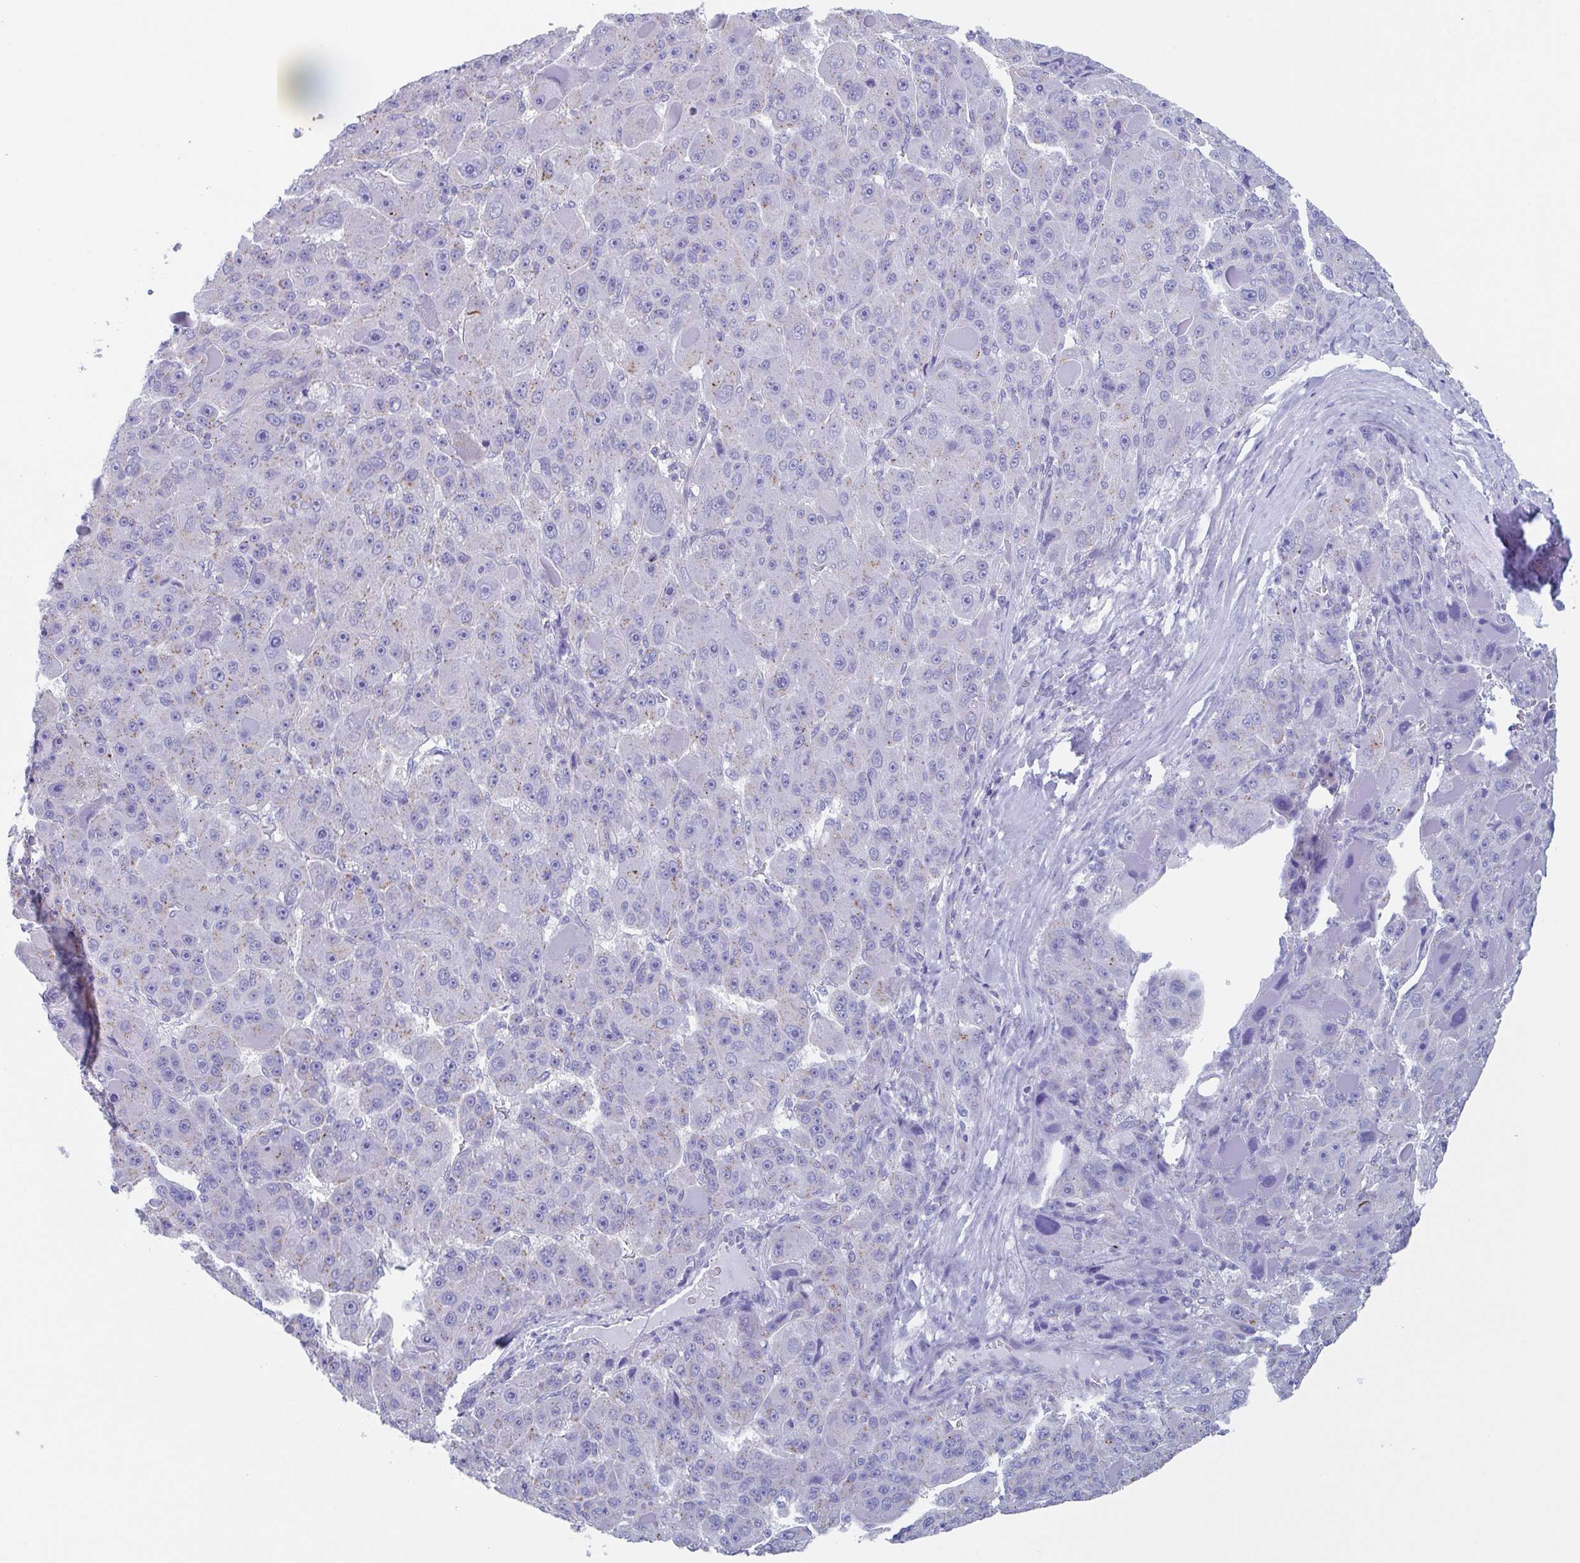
{"staining": {"intensity": "weak", "quantity": "25%-75%", "location": "cytoplasmic/membranous"}, "tissue": "liver cancer", "cell_type": "Tumor cells", "image_type": "cancer", "snomed": [{"axis": "morphology", "description": "Carcinoma, Hepatocellular, NOS"}, {"axis": "topography", "description": "Liver"}], "caption": "The micrograph shows a brown stain indicating the presence of a protein in the cytoplasmic/membranous of tumor cells in hepatocellular carcinoma (liver).", "gene": "CHMP5", "patient": {"sex": "male", "age": 76}}